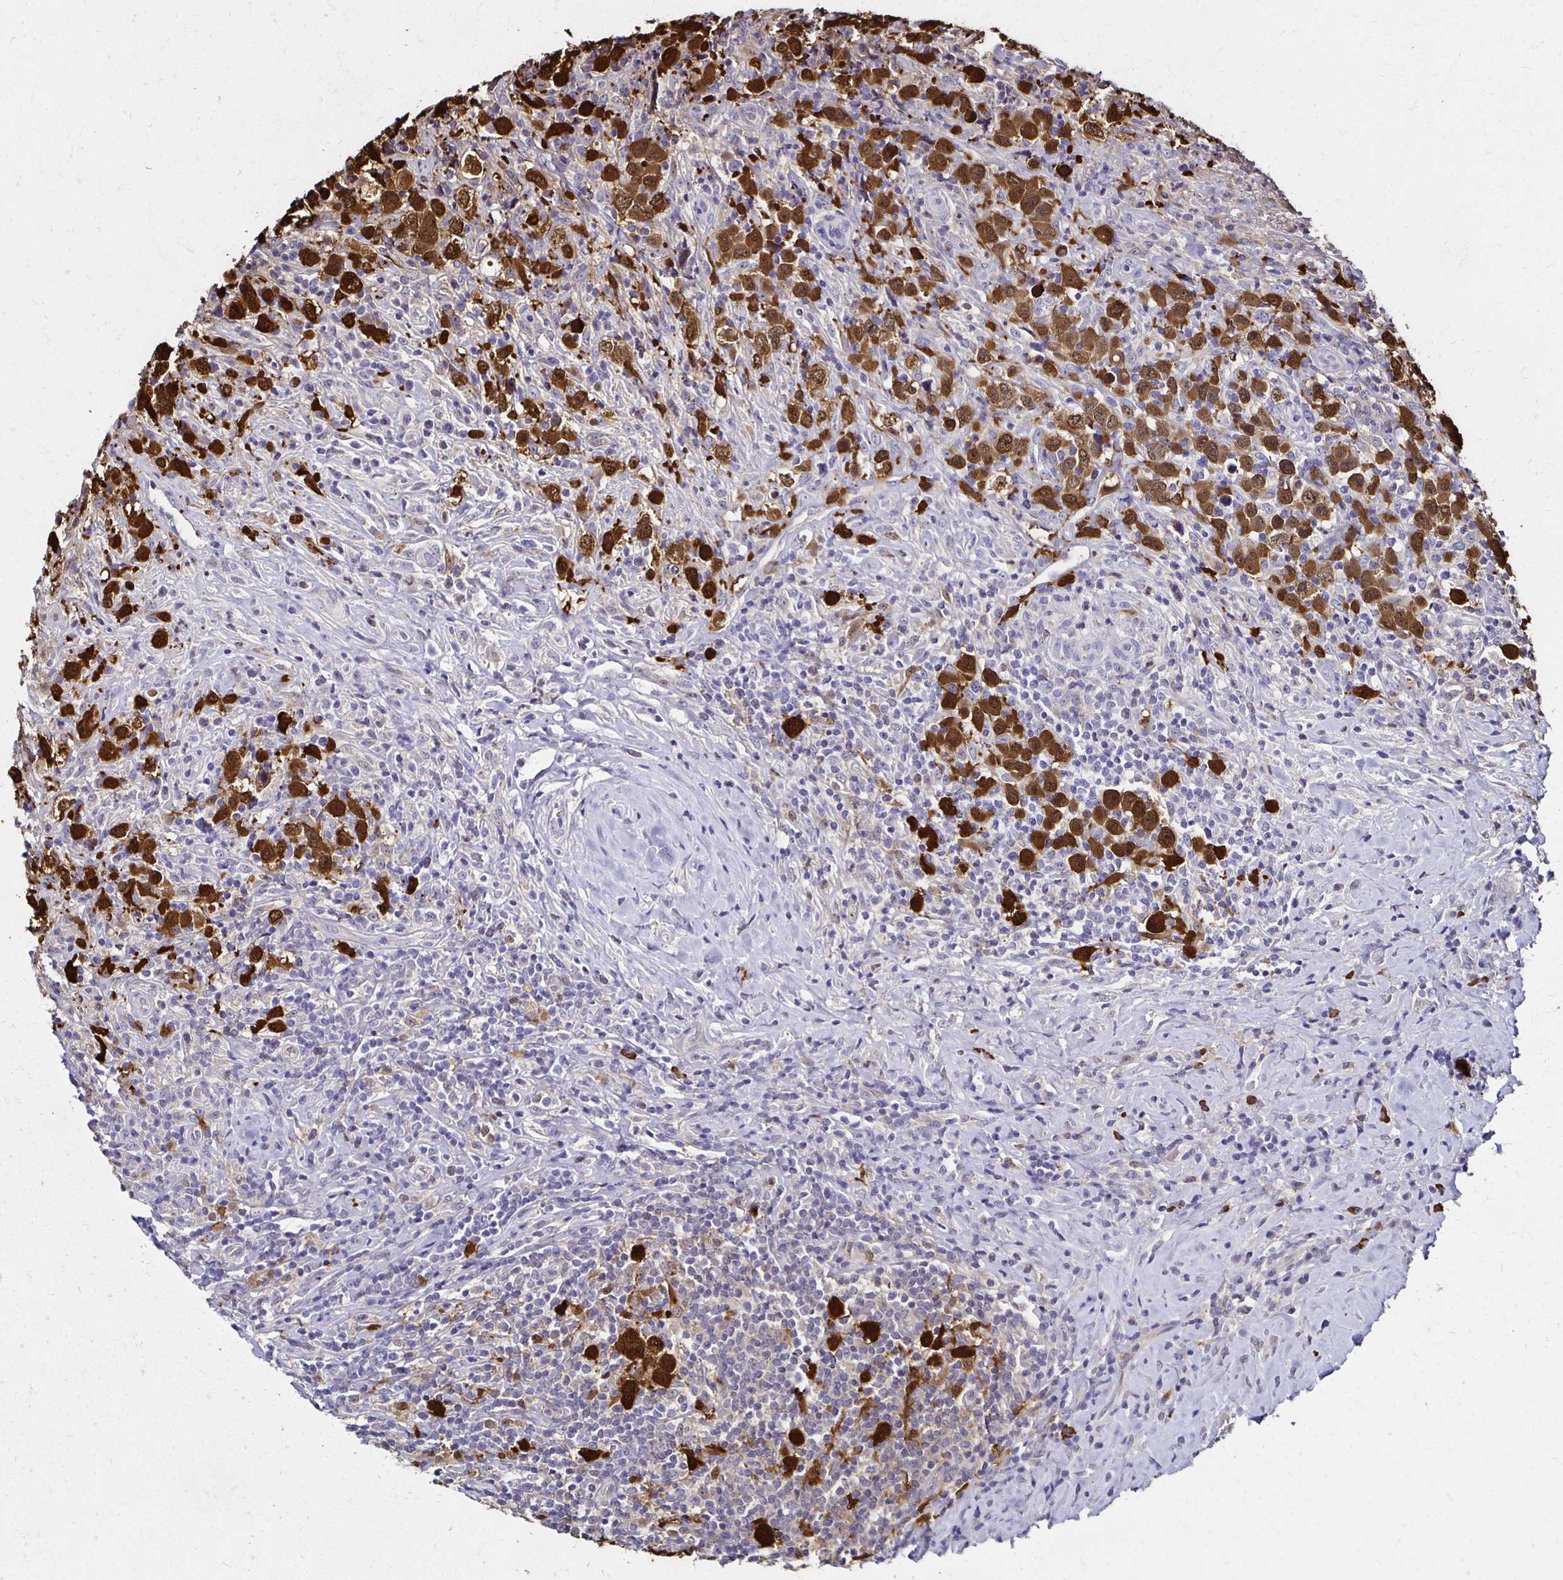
{"staining": {"intensity": "strong", "quantity": ">75%", "location": "cytoplasmic/membranous,nuclear"}, "tissue": "lymphoma", "cell_type": "Tumor cells", "image_type": "cancer", "snomed": [{"axis": "morphology", "description": "Hodgkin's disease, NOS"}, {"axis": "topography", "description": "Lymph node"}], "caption": "Immunohistochemistry (IHC) (DAB) staining of Hodgkin's disease displays strong cytoplasmic/membranous and nuclear protein positivity in about >75% of tumor cells.", "gene": "TXN", "patient": {"sex": "female", "age": 18}}